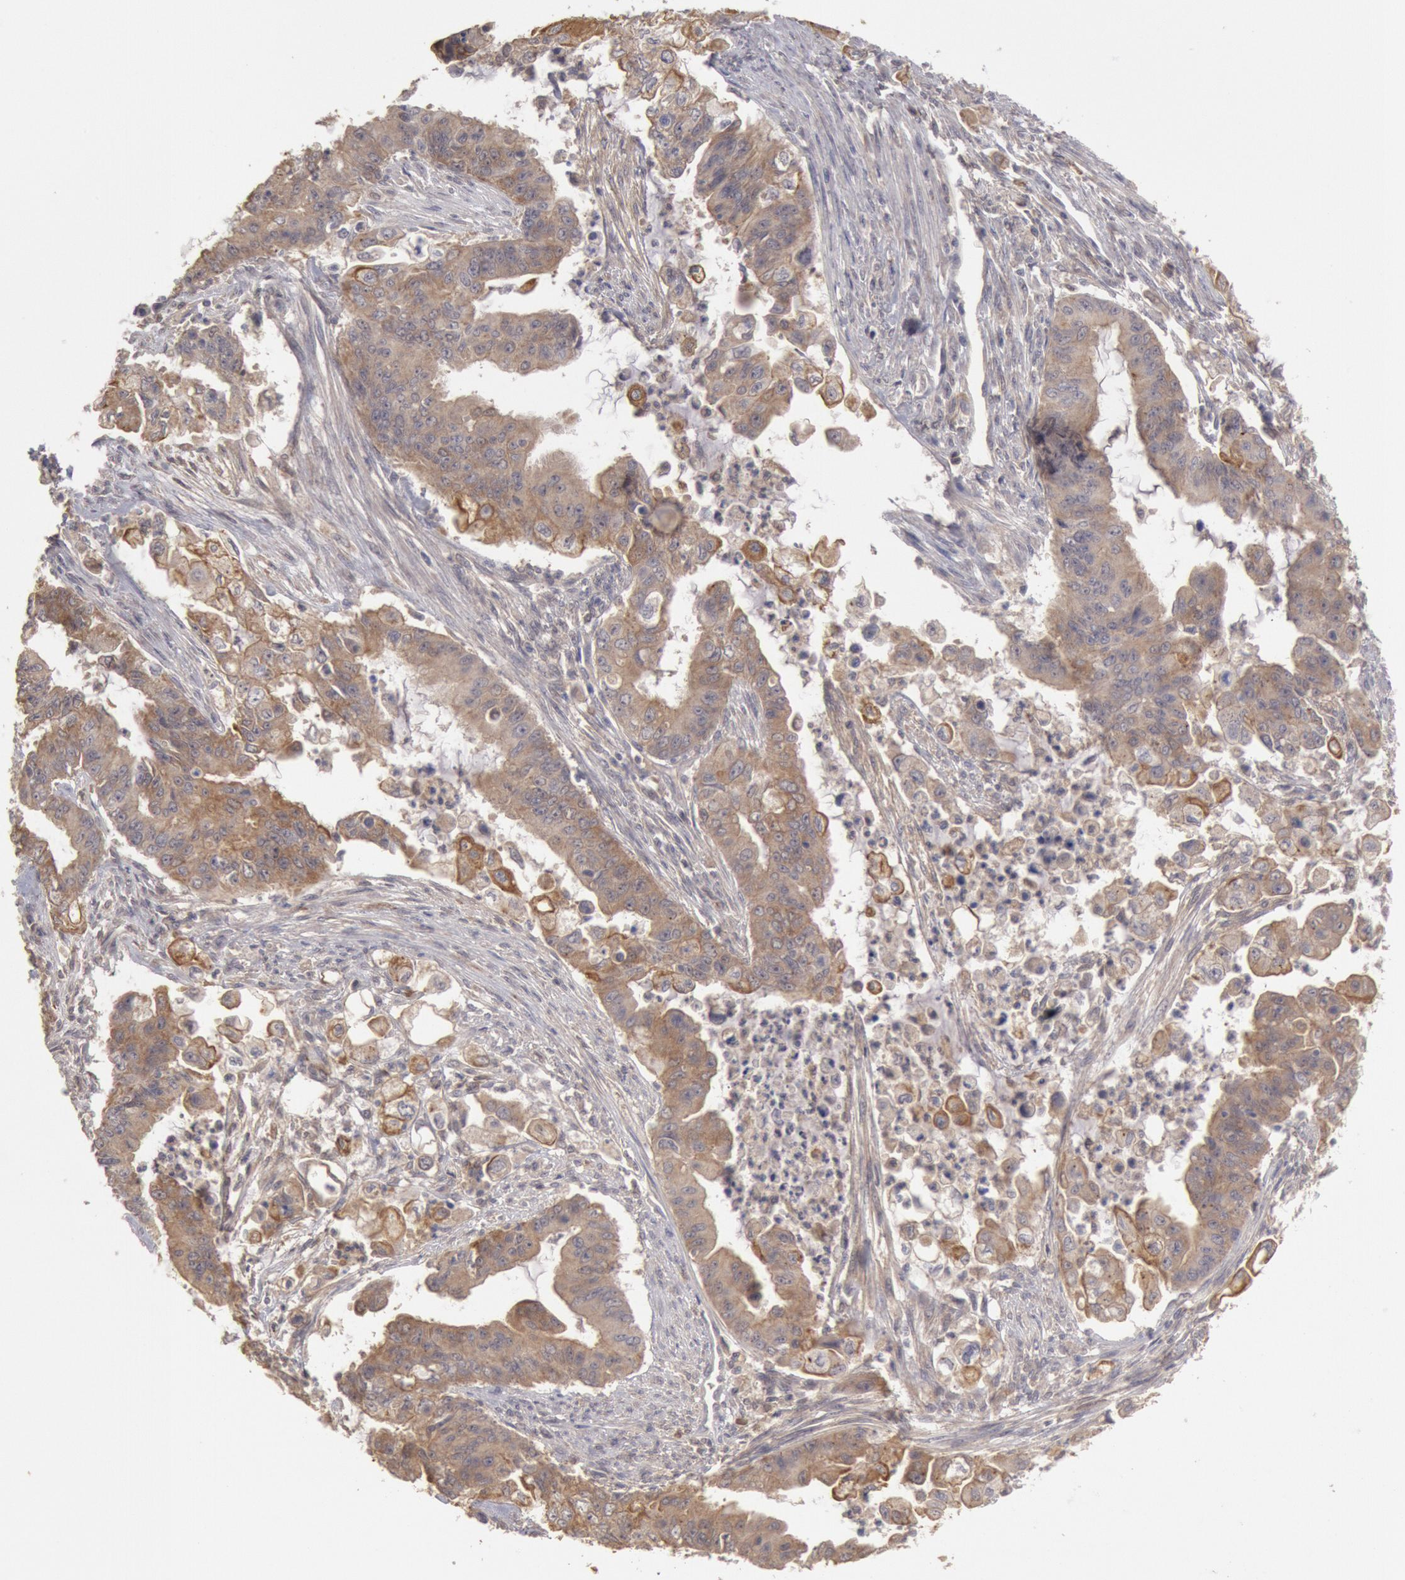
{"staining": {"intensity": "moderate", "quantity": ">75%", "location": "cytoplasmic/membranous"}, "tissue": "endometrial cancer", "cell_type": "Tumor cells", "image_type": "cancer", "snomed": [{"axis": "morphology", "description": "Adenocarcinoma, NOS"}, {"axis": "topography", "description": "Endometrium"}], "caption": "Human endometrial adenocarcinoma stained with a brown dye shows moderate cytoplasmic/membranous positive expression in approximately >75% of tumor cells.", "gene": "ZFP36L1", "patient": {"sex": "female", "age": 75}}